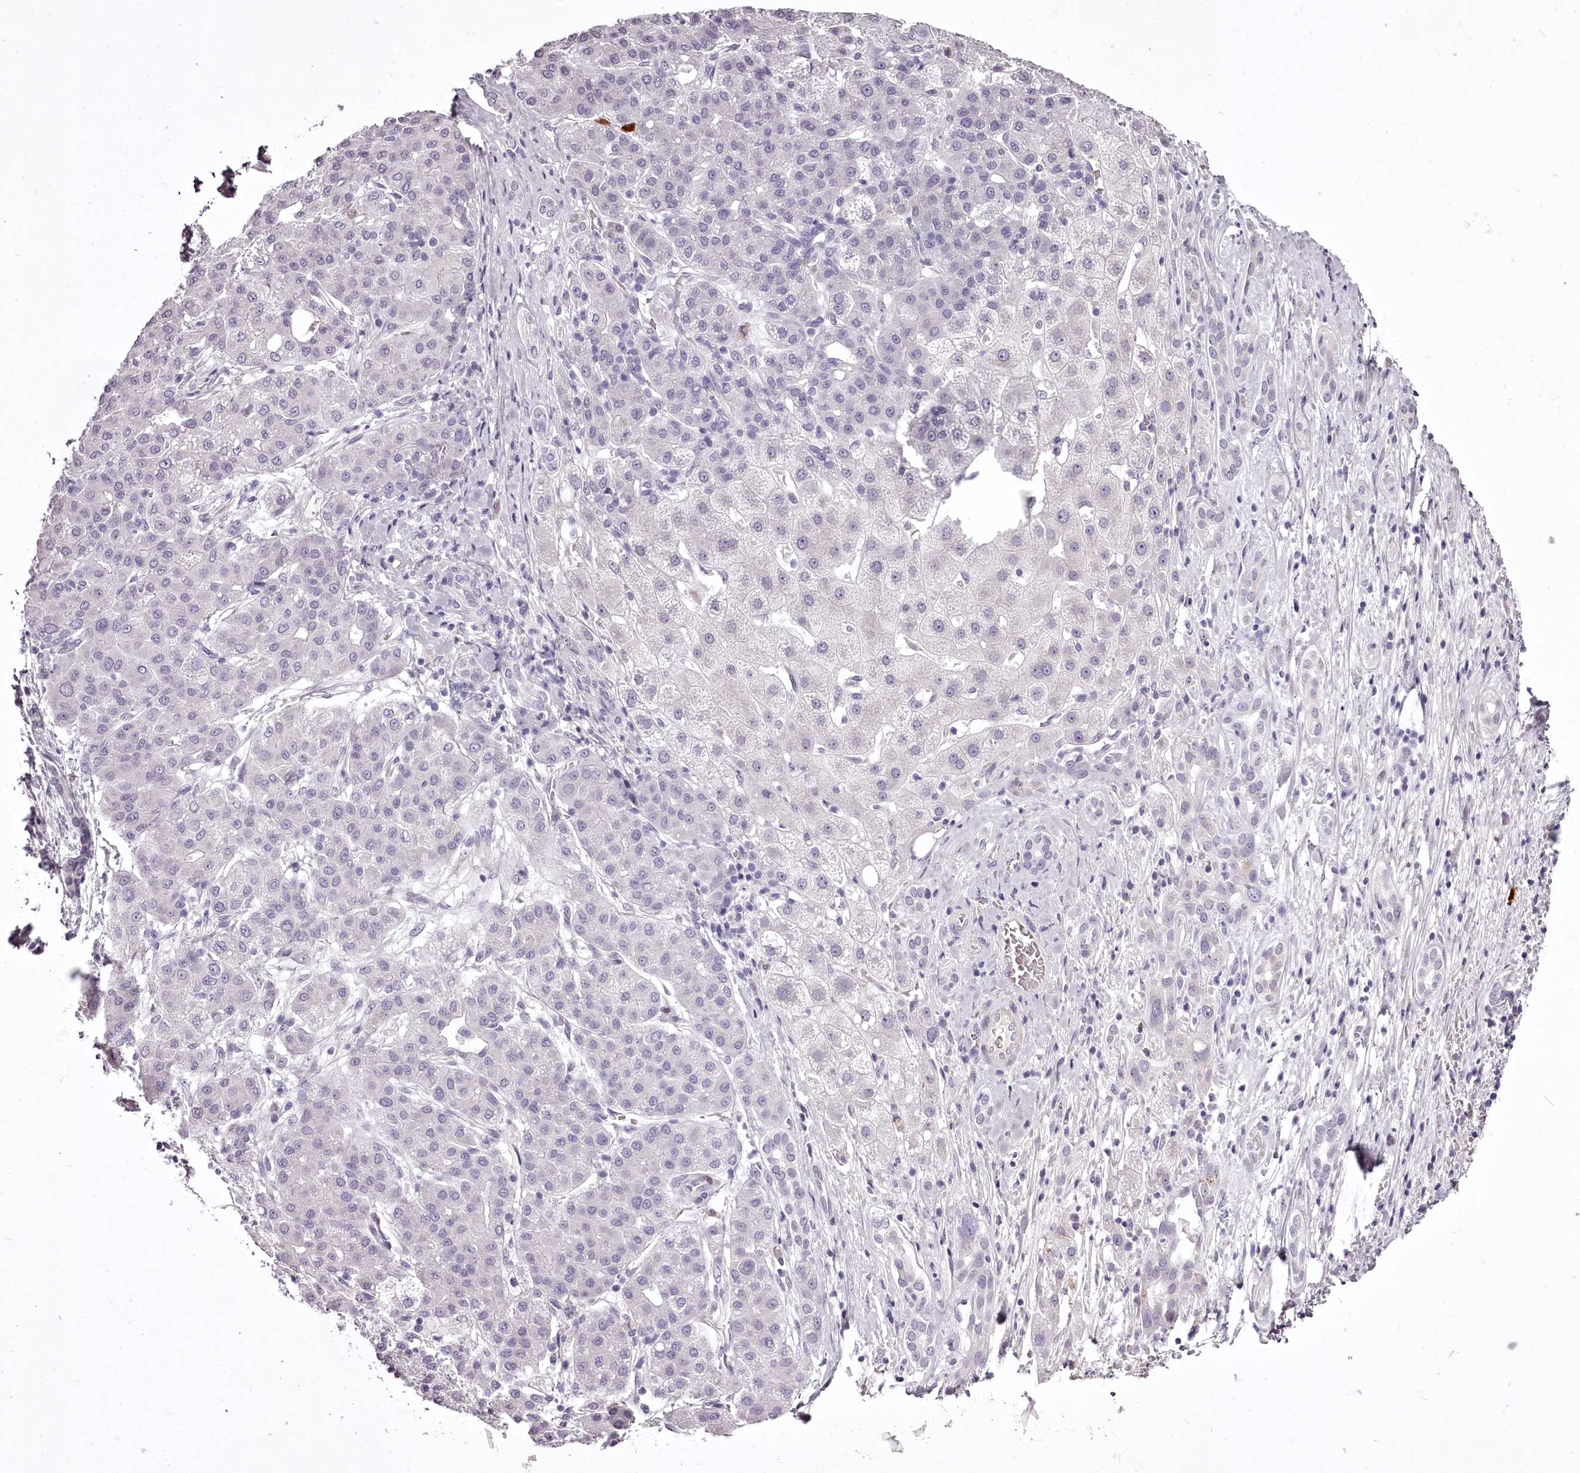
{"staining": {"intensity": "negative", "quantity": "none", "location": "none"}, "tissue": "liver cancer", "cell_type": "Tumor cells", "image_type": "cancer", "snomed": [{"axis": "morphology", "description": "Carcinoma, Hepatocellular, NOS"}, {"axis": "topography", "description": "Liver"}], "caption": "An immunohistochemistry histopathology image of liver hepatocellular carcinoma is shown. There is no staining in tumor cells of liver hepatocellular carcinoma.", "gene": "C1orf56", "patient": {"sex": "male", "age": 65}}